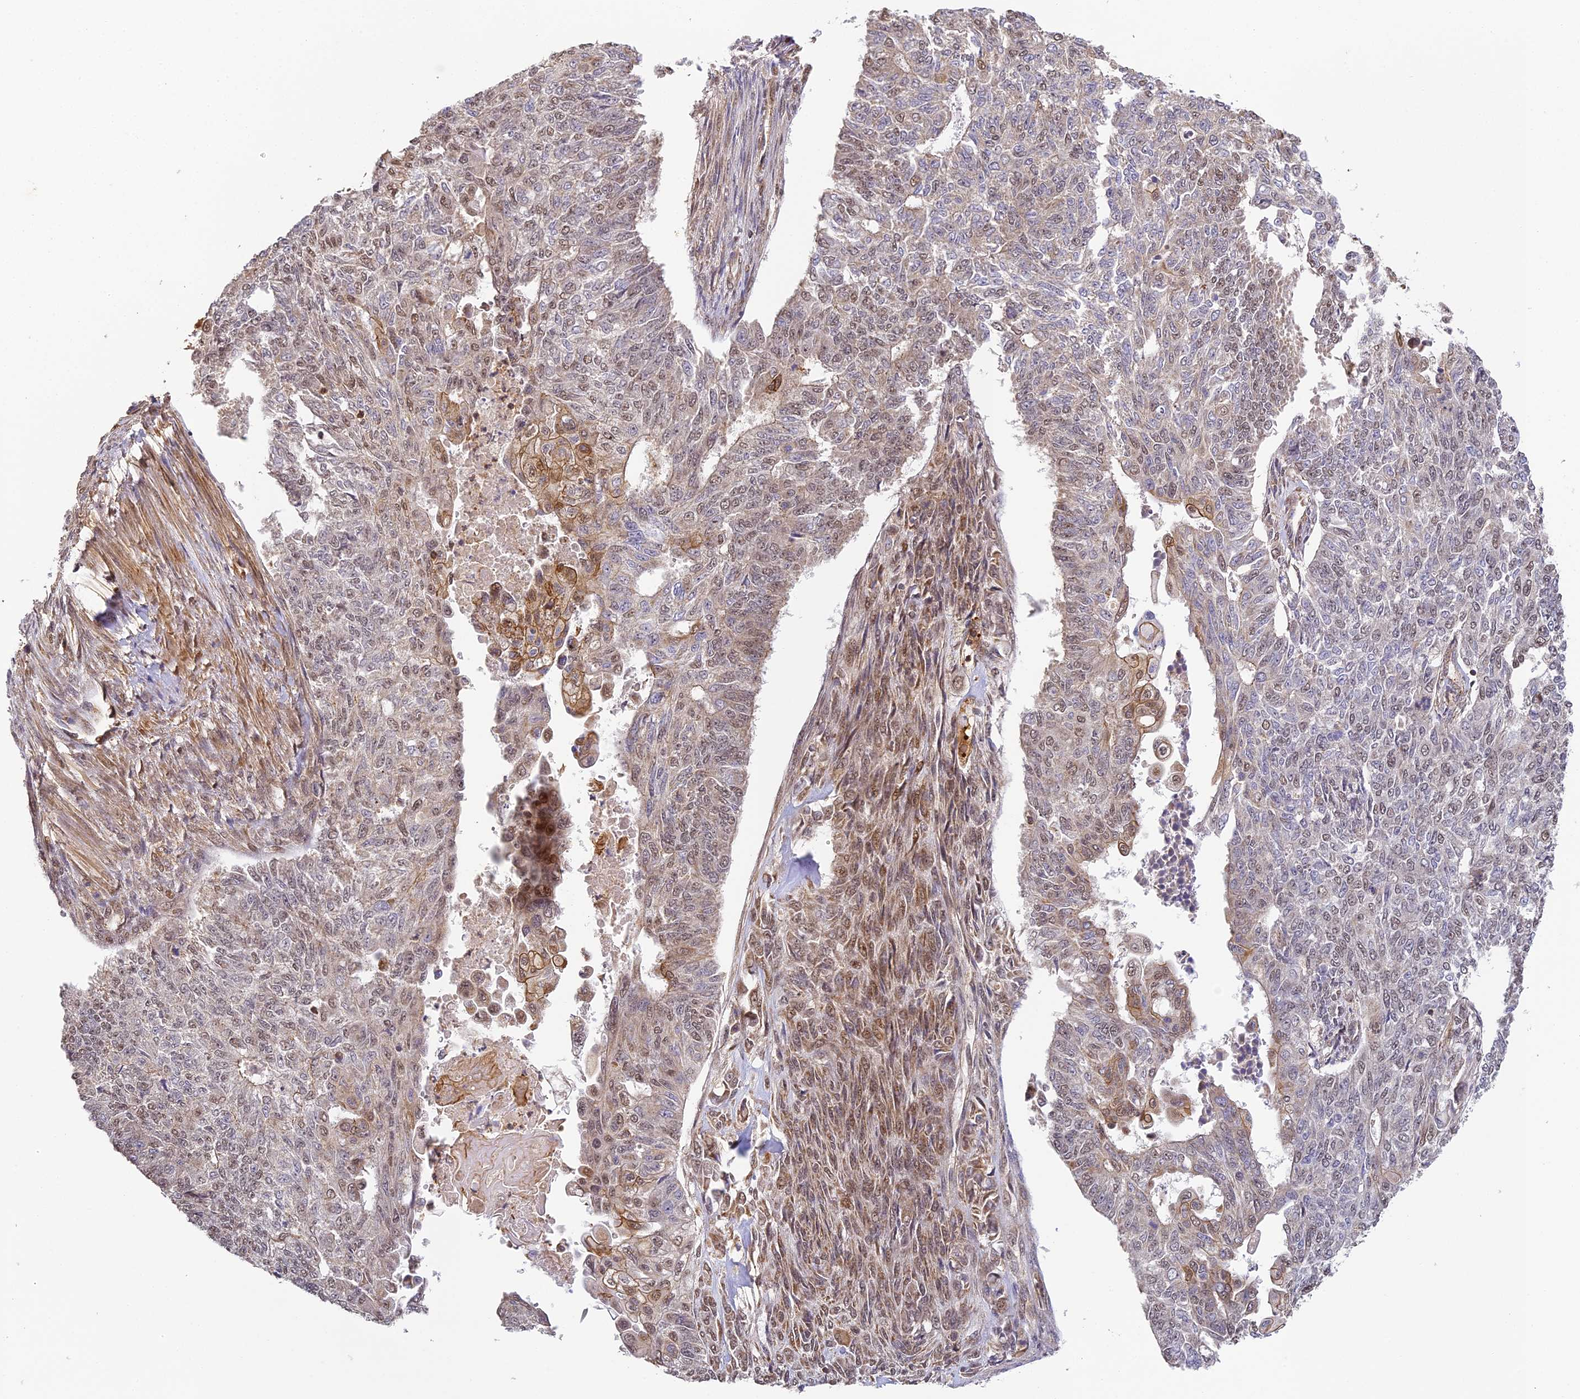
{"staining": {"intensity": "moderate", "quantity": "<25%", "location": "cytoplasmic/membranous,nuclear"}, "tissue": "endometrial cancer", "cell_type": "Tumor cells", "image_type": "cancer", "snomed": [{"axis": "morphology", "description": "Adenocarcinoma, NOS"}, {"axis": "topography", "description": "Endometrium"}], "caption": "Adenocarcinoma (endometrial) stained for a protein exhibits moderate cytoplasmic/membranous and nuclear positivity in tumor cells.", "gene": "ZNF443", "patient": {"sex": "female", "age": 32}}